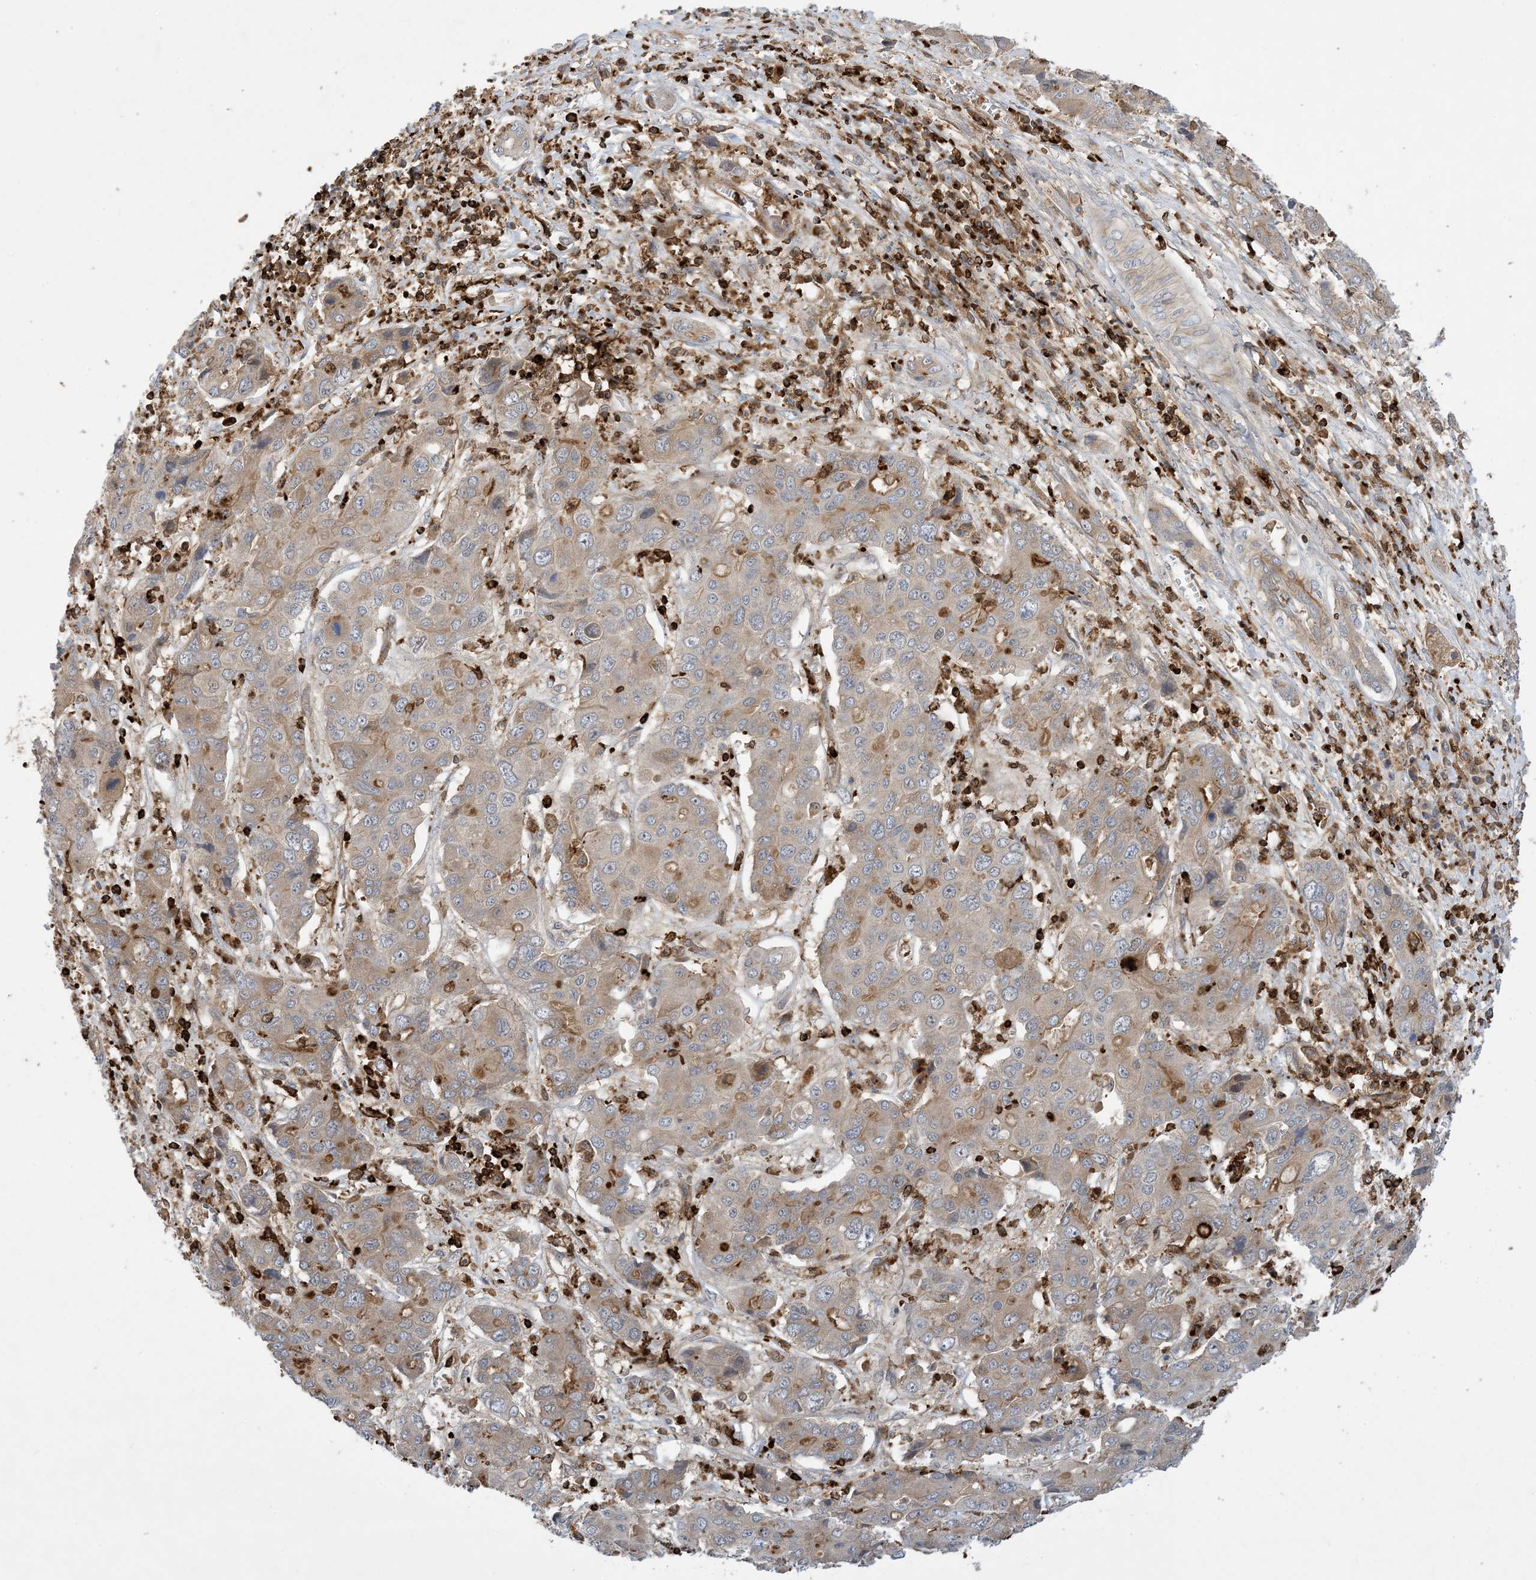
{"staining": {"intensity": "moderate", "quantity": "<25%", "location": "cytoplasmic/membranous"}, "tissue": "liver cancer", "cell_type": "Tumor cells", "image_type": "cancer", "snomed": [{"axis": "morphology", "description": "Cholangiocarcinoma"}, {"axis": "topography", "description": "Liver"}], "caption": "This is an image of IHC staining of liver cancer, which shows moderate expression in the cytoplasmic/membranous of tumor cells.", "gene": "AK9", "patient": {"sex": "male", "age": 67}}